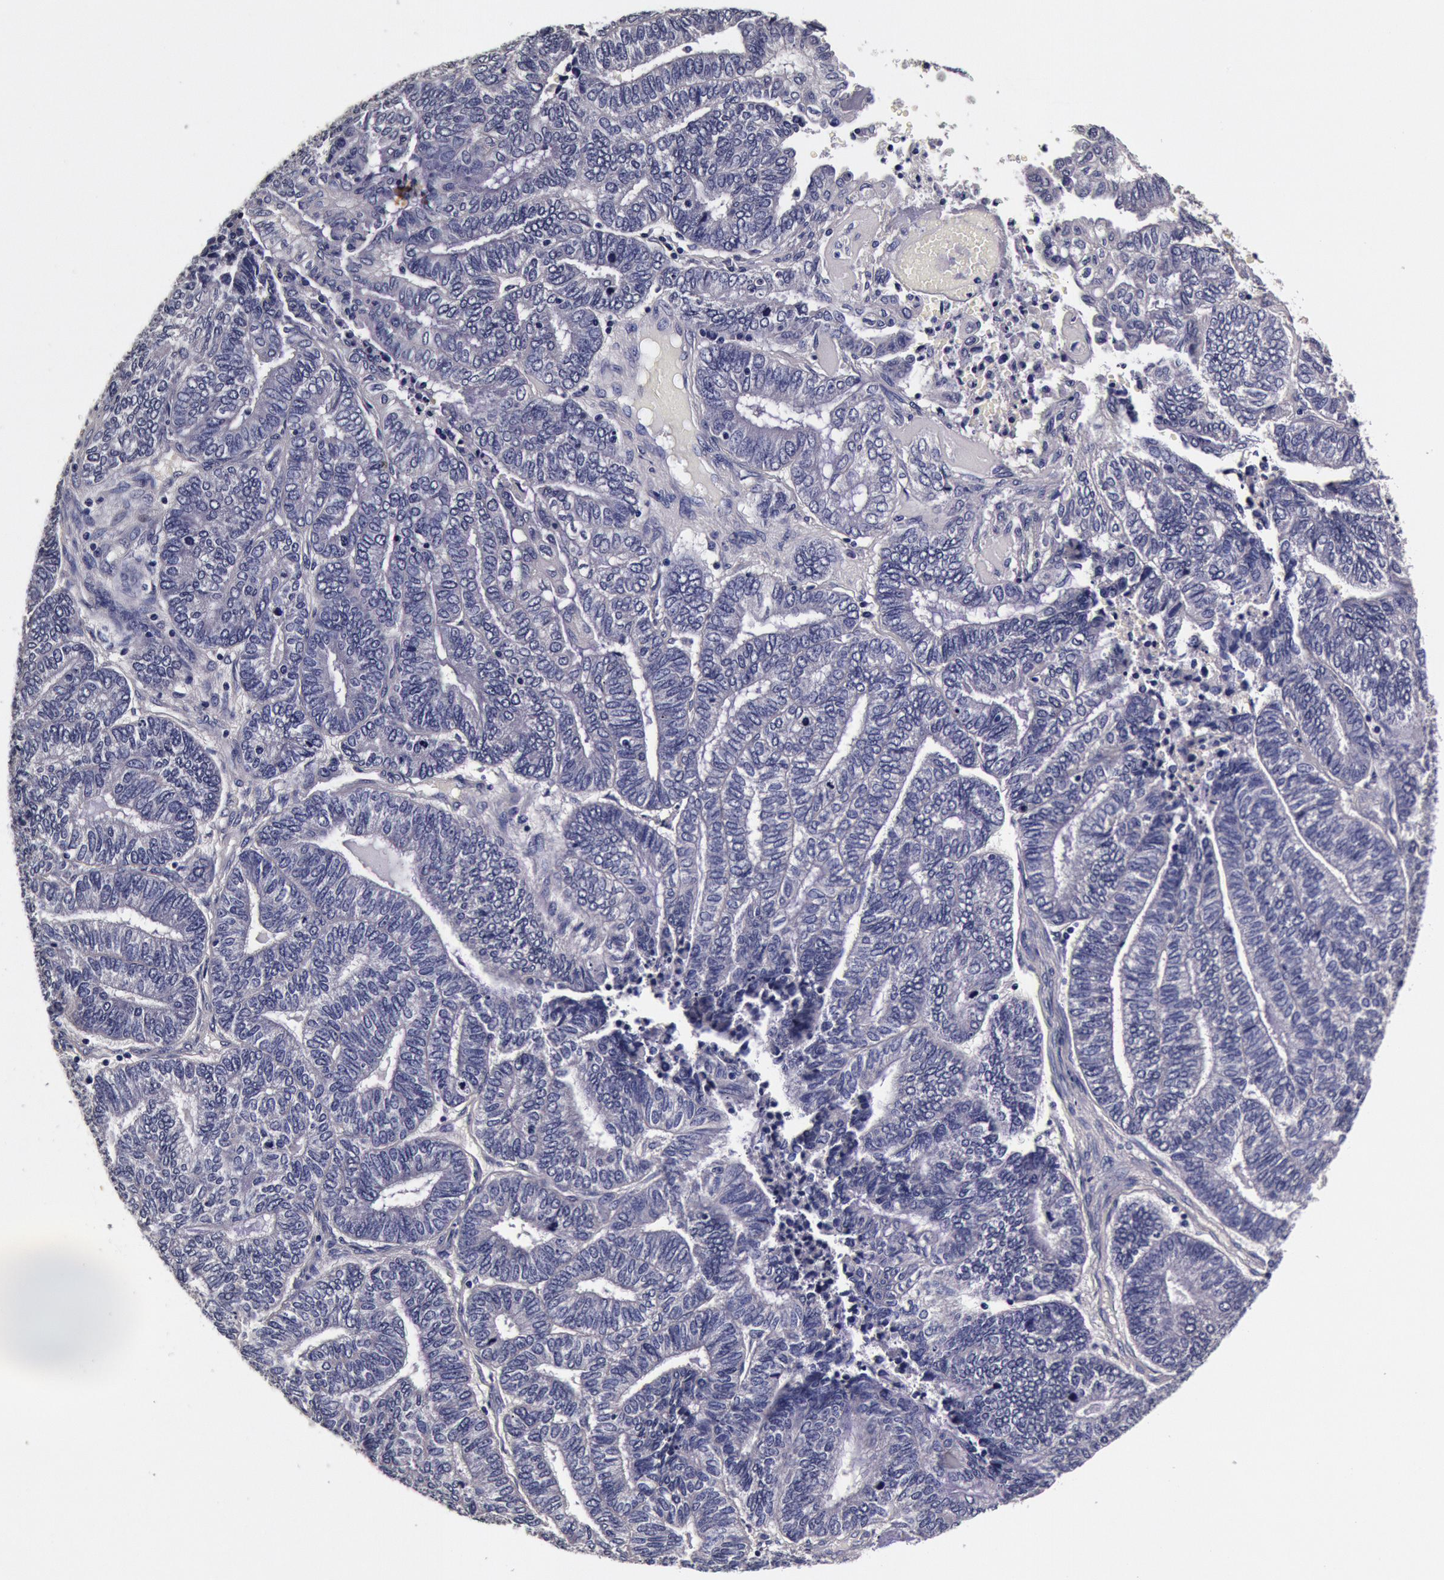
{"staining": {"intensity": "negative", "quantity": "none", "location": "none"}, "tissue": "endometrial cancer", "cell_type": "Tumor cells", "image_type": "cancer", "snomed": [{"axis": "morphology", "description": "Adenocarcinoma, NOS"}, {"axis": "topography", "description": "Uterus"}, {"axis": "topography", "description": "Endometrium"}], "caption": "There is no significant staining in tumor cells of endometrial cancer (adenocarcinoma).", "gene": "CCDC22", "patient": {"sex": "female", "age": 70}}